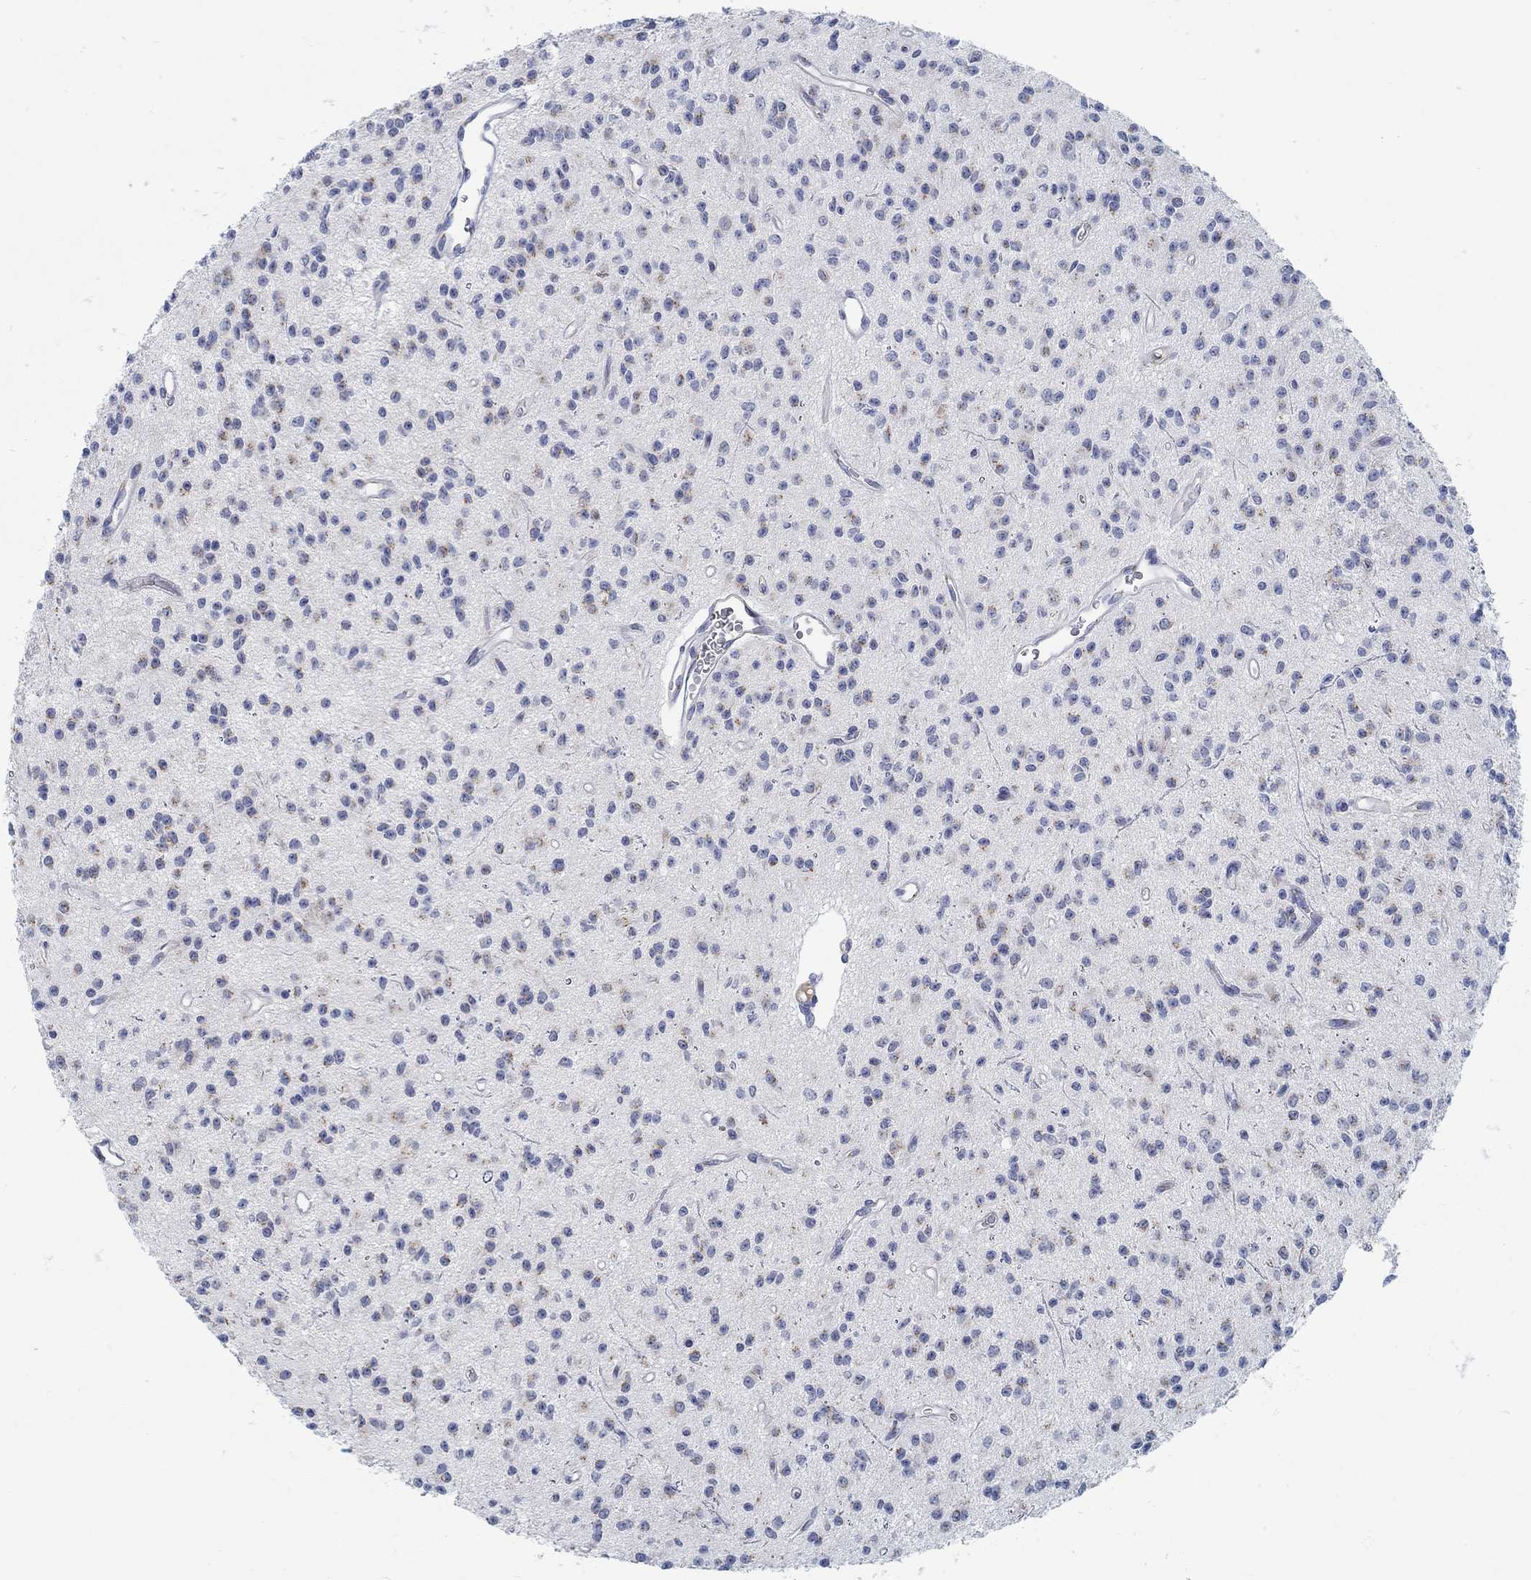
{"staining": {"intensity": "negative", "quantity": "none", "location": "none"}, "tissue": "glioma", "cell_type": "Tumor cells", "image_type": "cancer", "snomed": [{"axis": "morphology", "description": "Glioma, malignant, Low grade"}, {"axis": "topography", "description": "Brain"}], "caption": "A high-resolution image shows immunohistochemistry (IHC) staining of glioma, which displays no significant positivity in tumor cells. (DAB IHC visualized using brightfield microscopy, high magnification).", "gene": "TEKT4", "patient": {"sex": "female", "age": 45}}